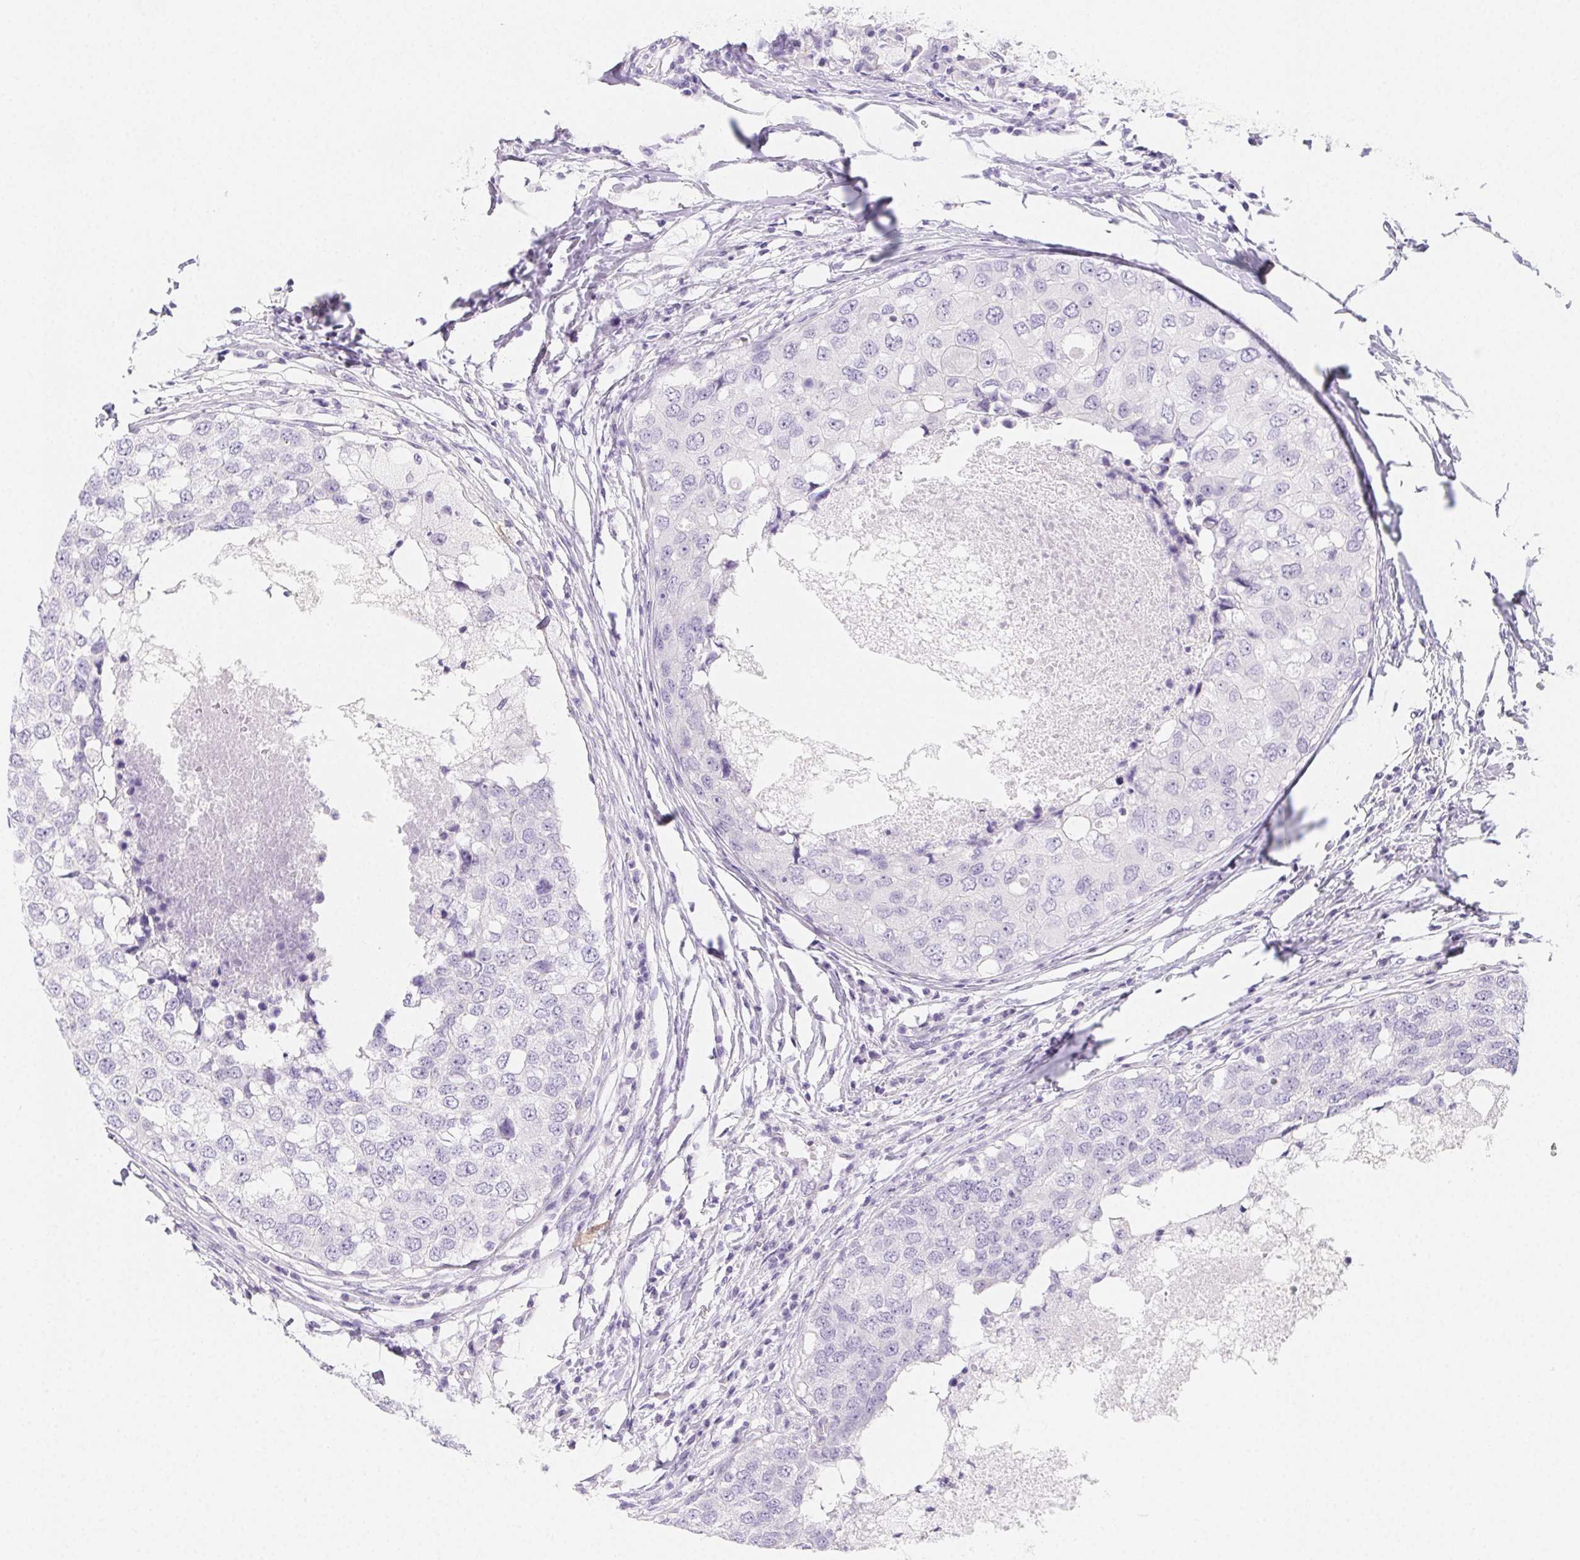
{"staining": {"intensity": "negative", "quantity": "none", "location": "none"}, "tissue": "breast cancer", "cell_type": "Tumor cells", "image_type": "cancer", "snomed": [{"axis": "morphology", "description": "Duct carcinoma"}, {"axis": "topography", "description": "Breast"}], "caption": "Immunohistochemistry of breast cancer (invasive ductal carcinoma) exhibits no positivity in tumor cells.", "gene": "ZBBX", "patient": {"sex": "female", "age": 27}}